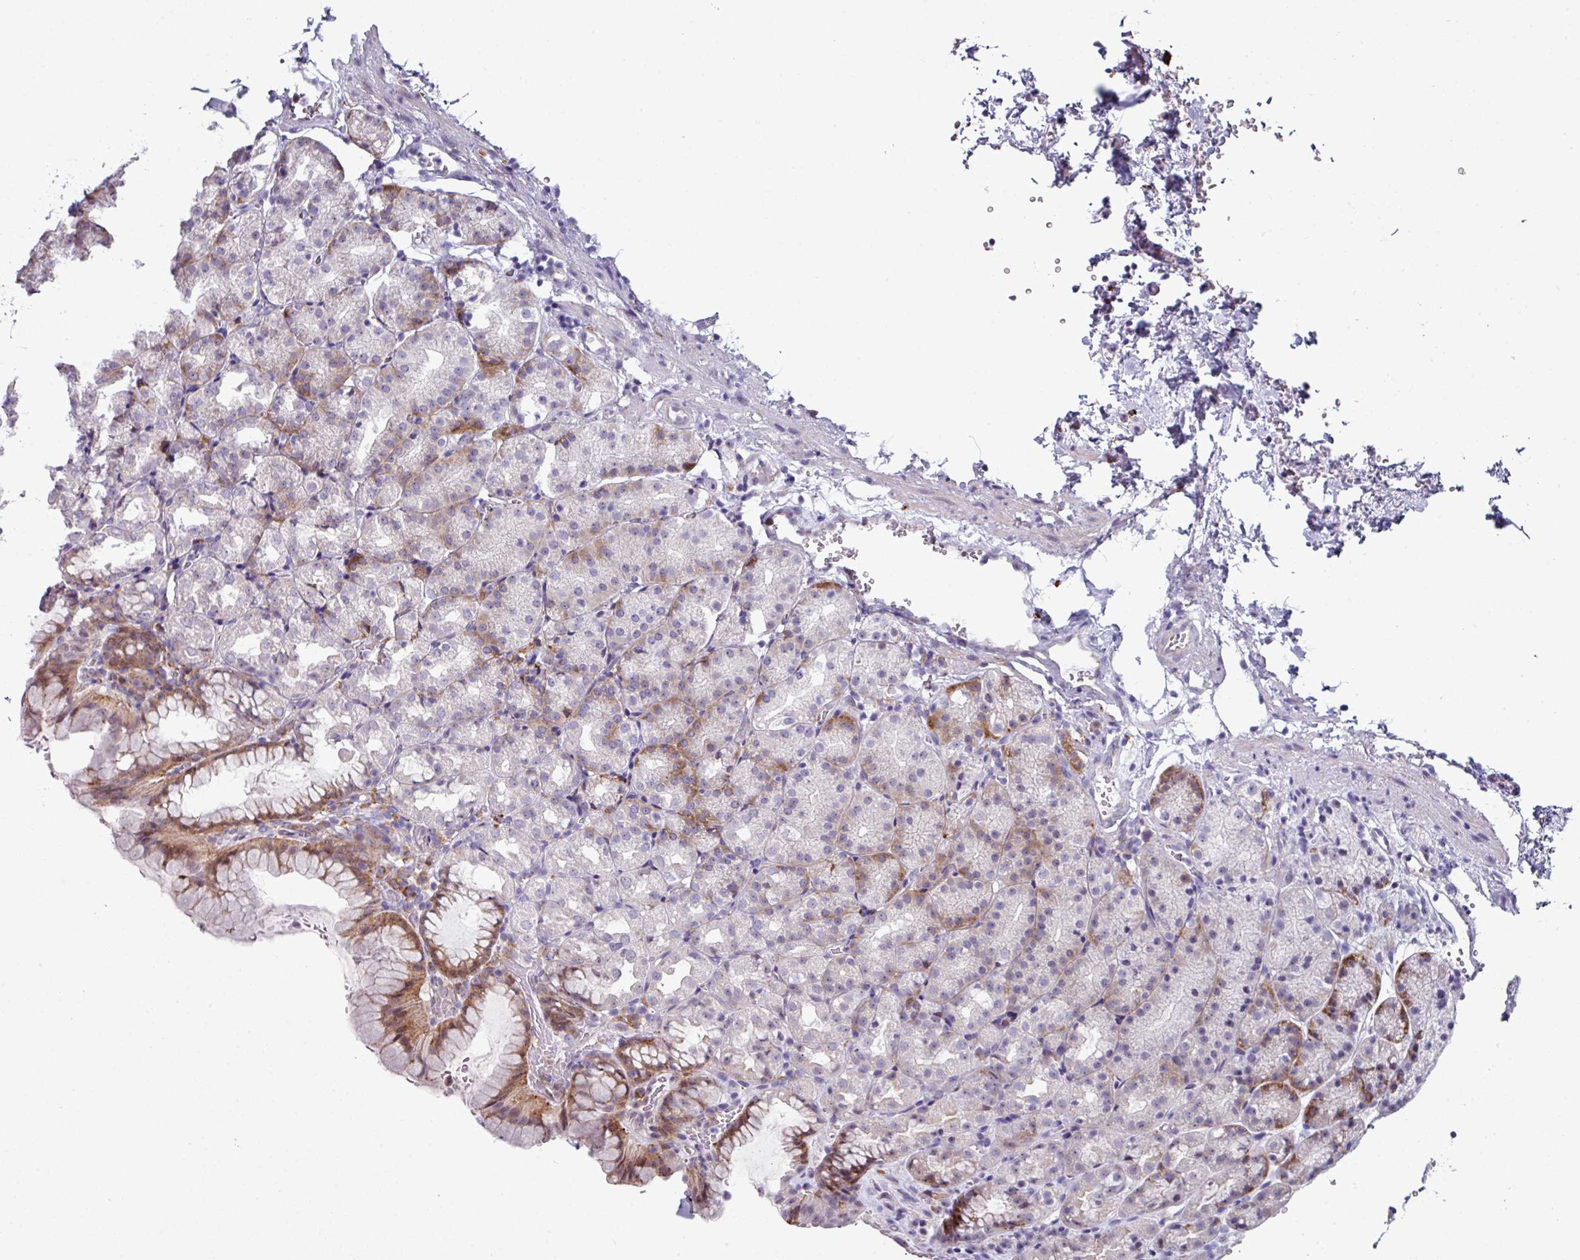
{"staining": {"intensity": "moderate", "quantity": "<25%", "location": "cytoplasmic/membranous"}, "tissue": "stomach", "cell_type": "Glandular cells", "image_type": "normal", "snomed": [{"axis": "morphology", "description": "Normal tissue, NOS"}, {"axis": "topography", "description": "Stomach, upper"}], "caption": "Immunohistochemical staining of normal stomach displays low levels of moderate cytoplasmic/membranous positivity in about <25% of glandular cells.", "gene": "BMS1", "patient": {"sex": "female", "age": 81}}